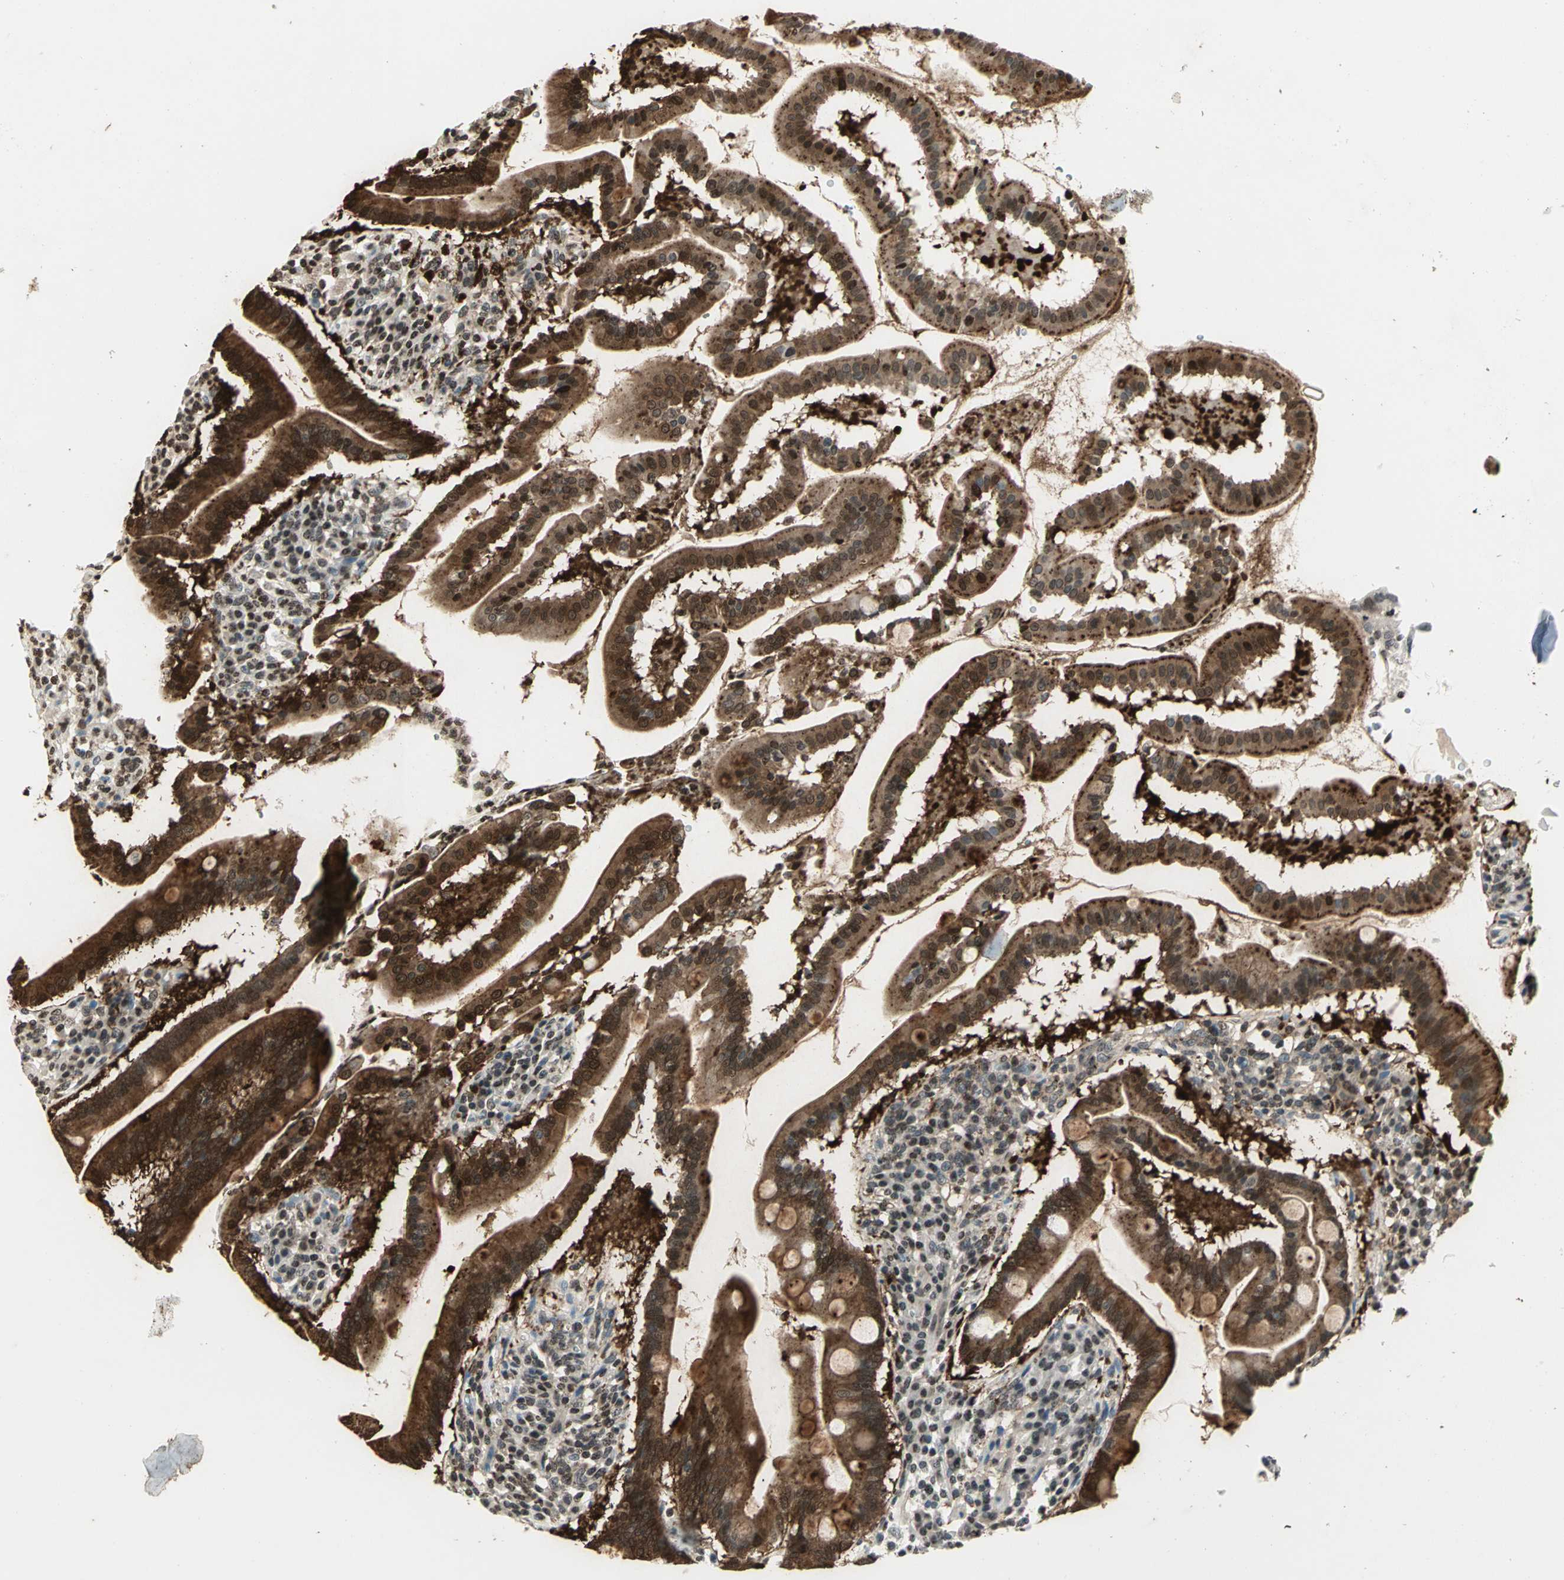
{"staining": {"intensity": "strong", "quantity": ">75%", "location": "cytoplasmic/membranous,nuclear"}, "tissue": "duodenum", "cell_type": "Glandular cells", "image_type": "normal", "snomed": [{"axis": "morphology", "description": "Normal tissue, NOS"}, {"axis": "topography", "description": "Duodenum"}], "caption": "Immunohistochemistry (IHC) of normal duodenum displays high levels of strong cytoplasmic/membranous,nuclear expression in about >75% of glandular cells.", "gene": "LGALS3", "patient": {"sex": "male", "age": 50}}